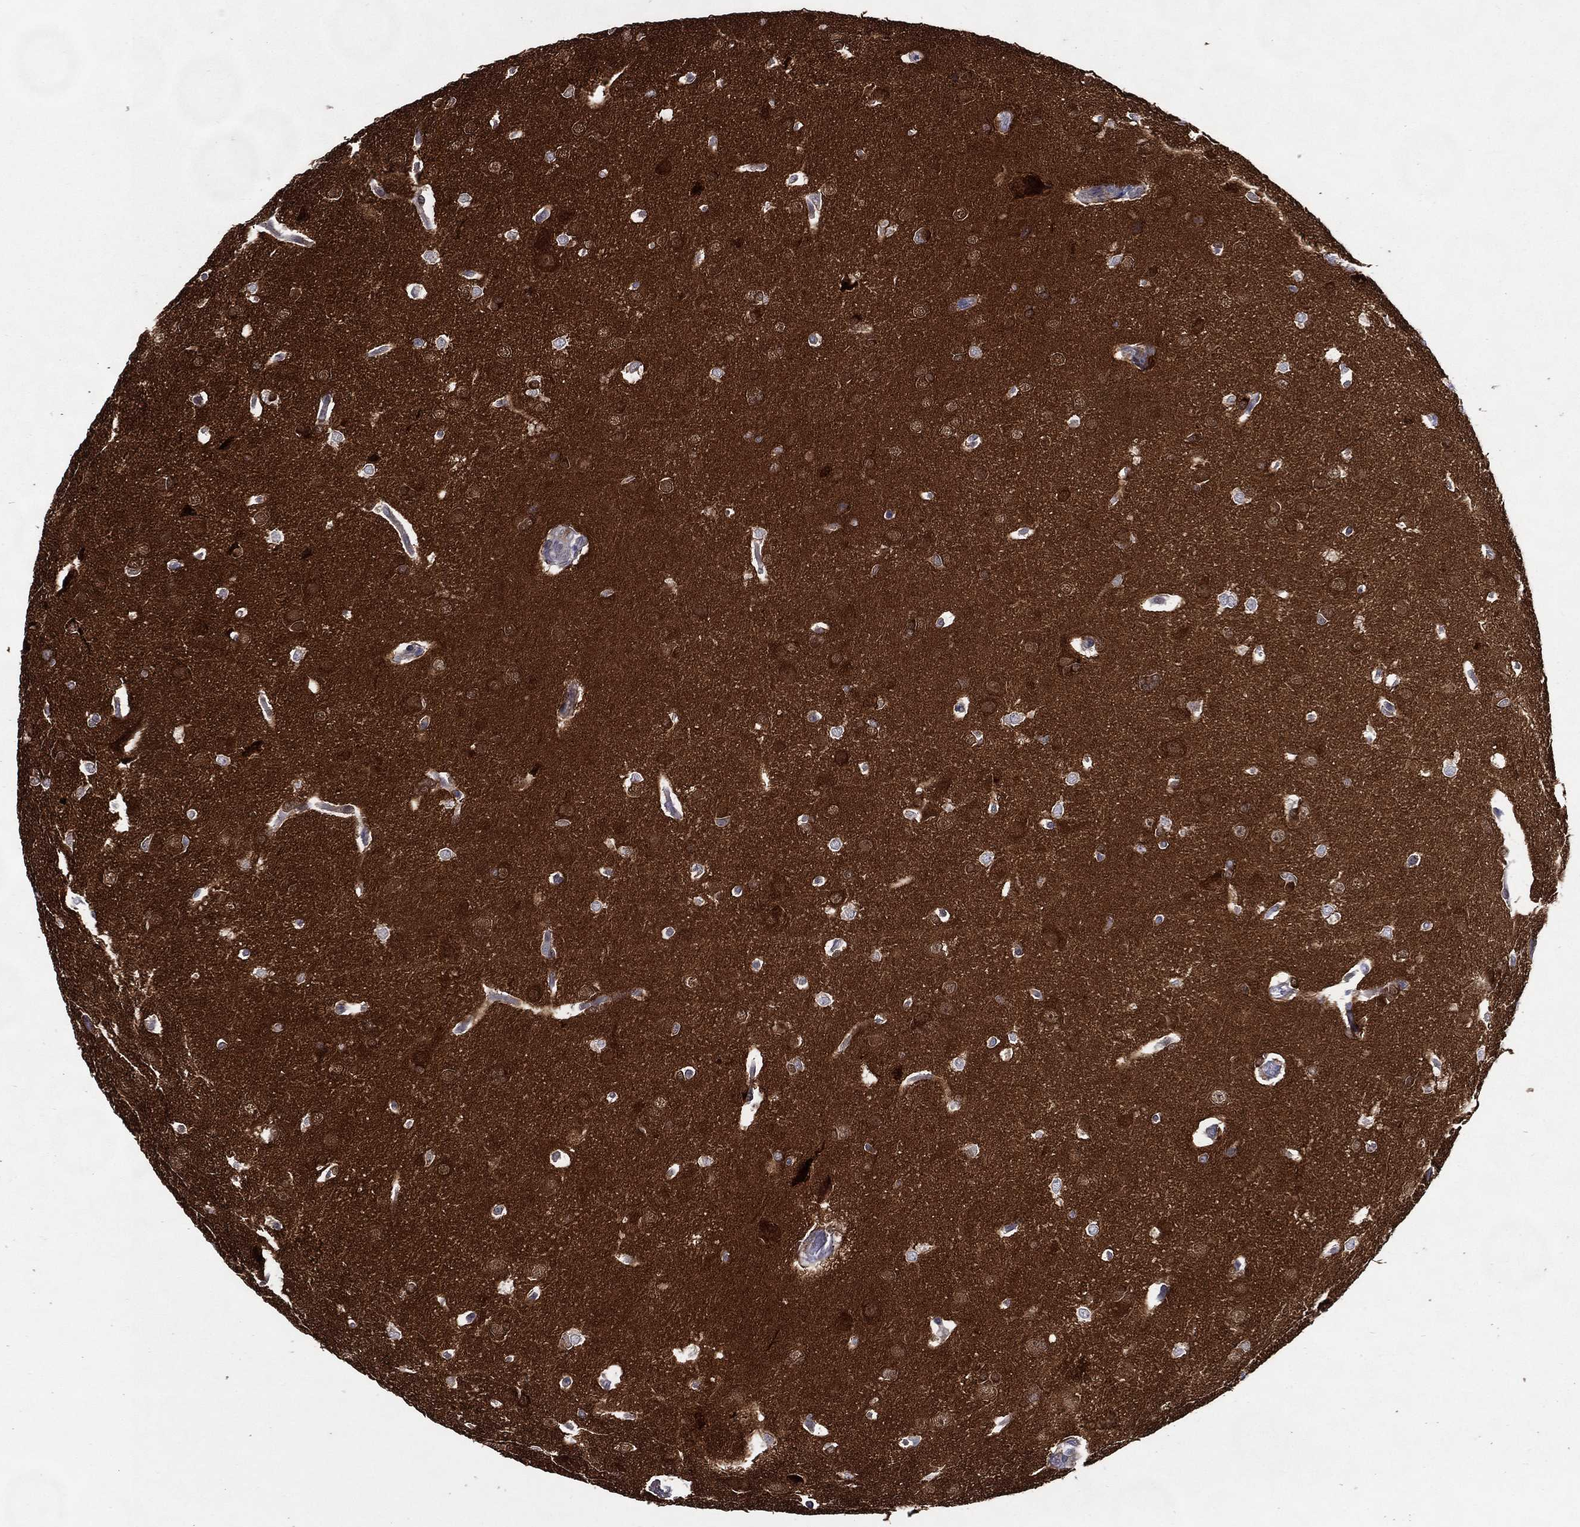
{"staining": {"intensity": "strong", "quantity": "<25%", "location": "cytoplasmic/membranous"}, "tissue": "glioma", "cell_type": "Tumor cells", "image_type": "cancer", "snomed": [{"axis": "morphology", "description": "Glioma, malignant, Low grade"}, {"axis": "topography", "description": "Brain"}], "caption": "DAB (3,3'-diaminobenzidine) immunohistochemical staining of human glioma shows strong cytoplasmic/membranous protein expression in about <25% of tumor cells. Using DAB (brown) and hematoxylin (blue) stains, captured at high magnification using brightfield microscopy.", "gene": "ARHGAP11A", "patient": {"sex": "female", "age": 32}}